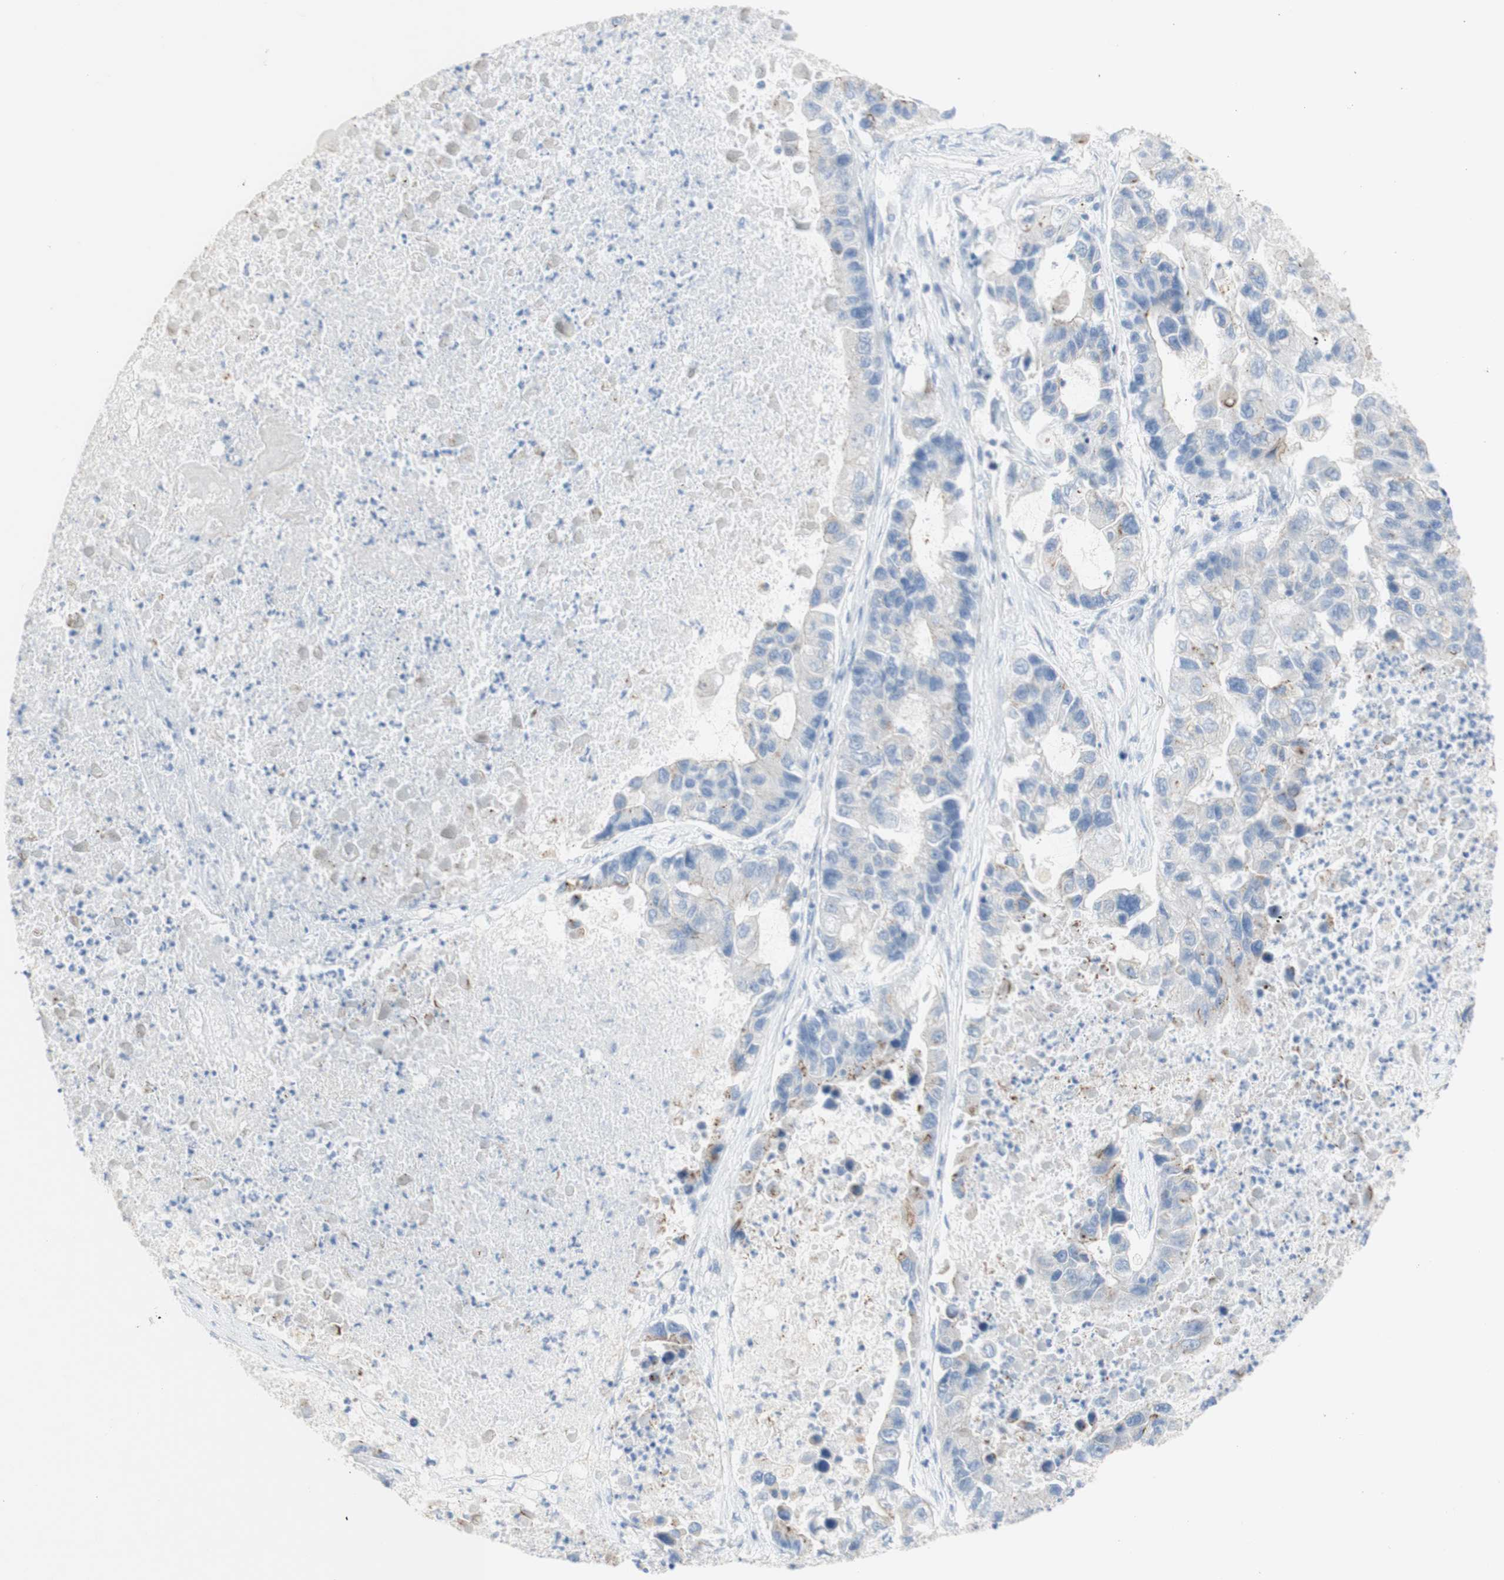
{"staining": {"intensity": "weak", "quantity": "<25%", "location": "cytoplasmic/membranous"}, "tissue": "lung cancer", "cell_type": "Tumor cells", "image_type": "cancer", "snomed": [{"axis": "morphology", "description": "Adenocarcinoma, NOS"}, {"axis": "topography", "description": "Lung"}], "caption": "An immunohistochemistry (IHC) micrograph of lung cancer is shown. There is no staining in tumor cells of lung cancer.", "gene": "DSC2", "patient": {"sex": "female", "age": 51}}